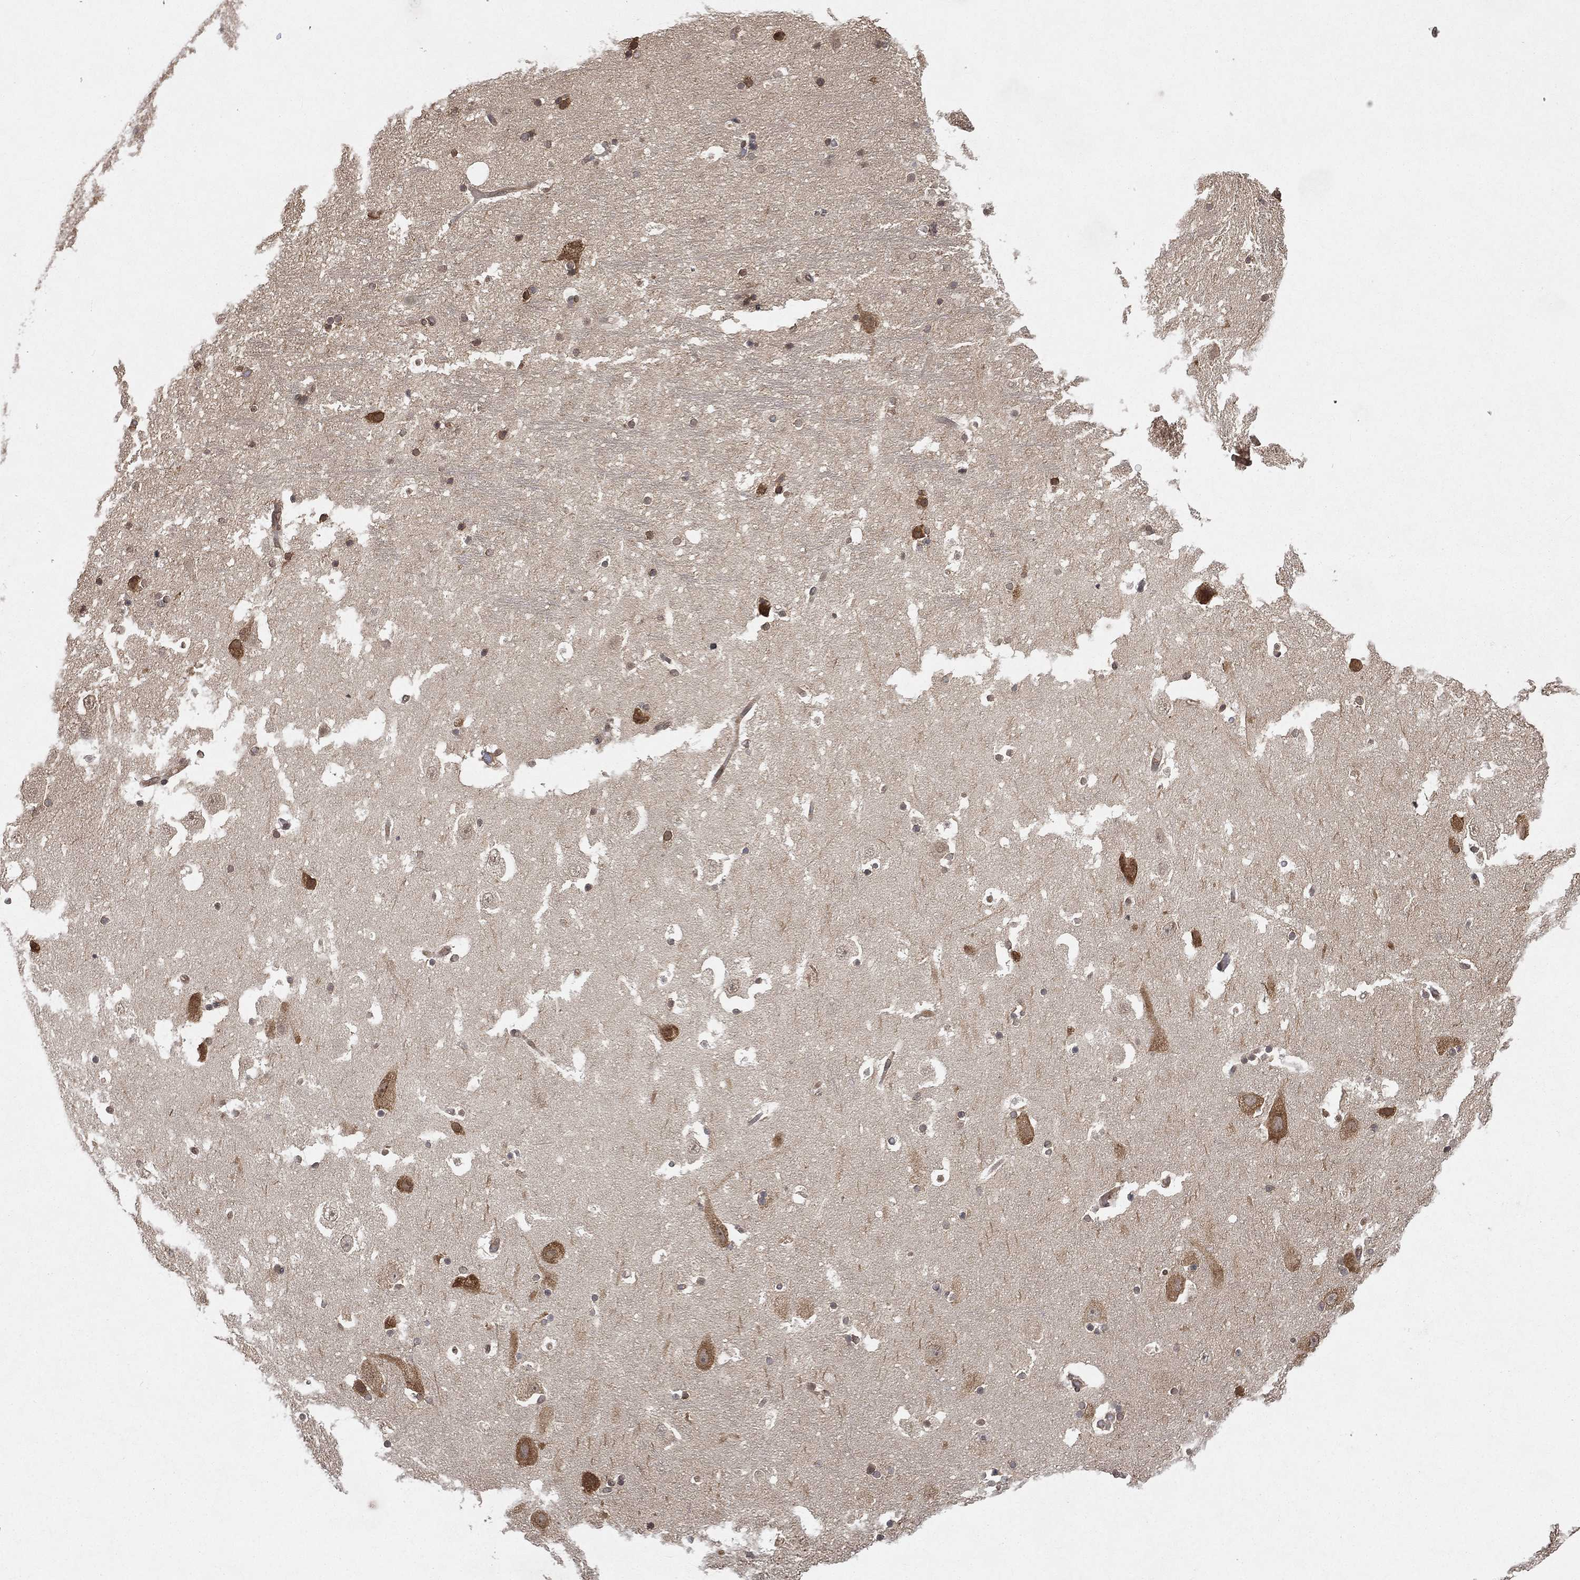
{"staining": {"intensity": "negative", "quantity": "none", "location": "none"}, "tissue": "hippocampus", "cell_type": "Glial cells", "image_type": "normal", "snomed": [{"axis": "morphology", "description": "Normal tissue, NOS"}, {"axis": "topography", "description": "Hippocampus"}], "caption": "This is a micrograph of immunohistochemistry (IHC) staining of unremarkable hippocampus, which shows no expression in glial cells.", "gene": "UBA5", "patient": {"sex": "male", "age": 51}}